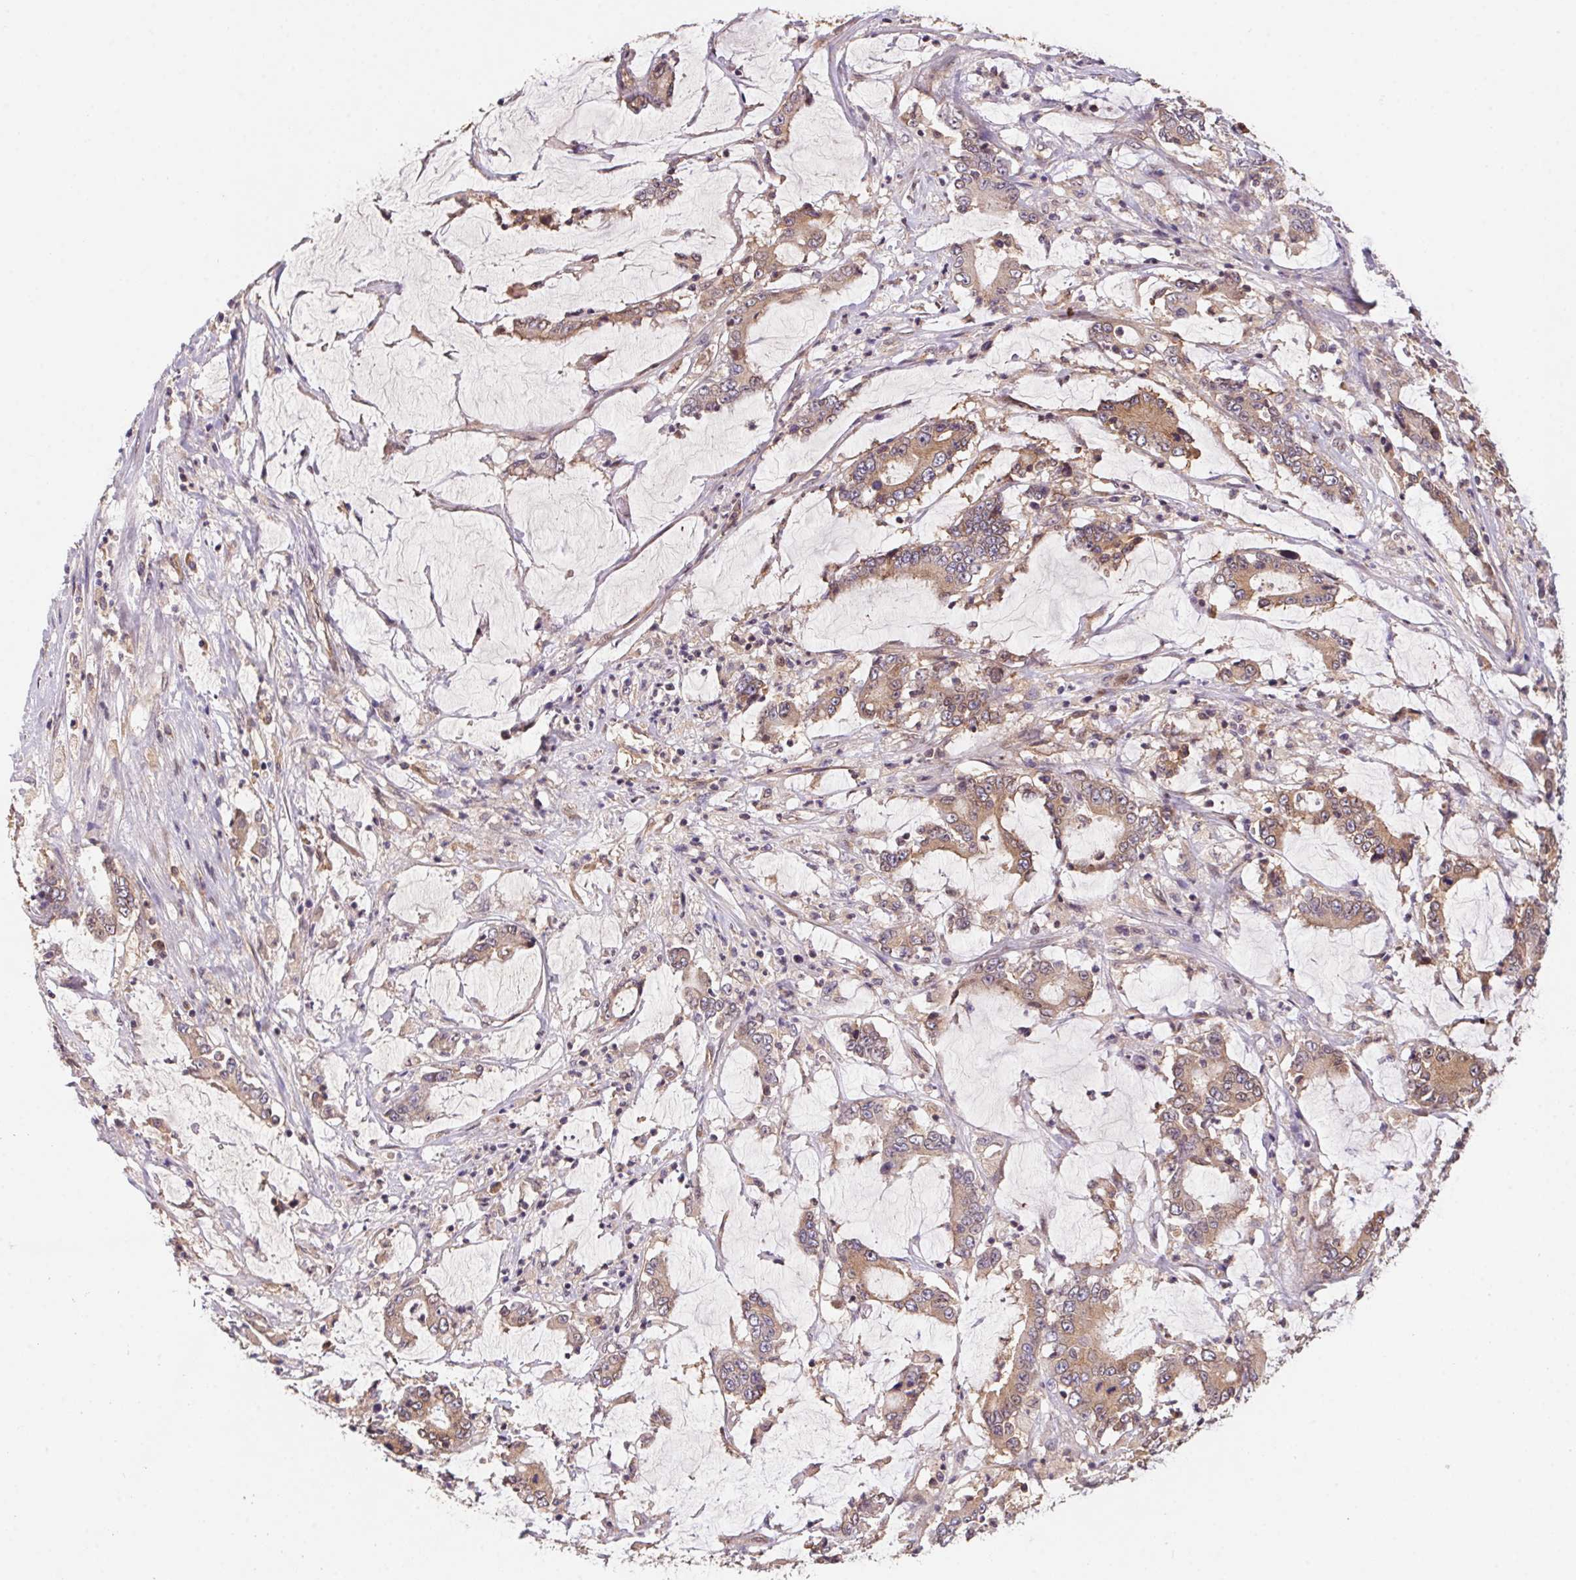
{"staining": {"intensity": "moderate", "quantity": ">75%", "location": "cytoplasmic/membranous"}, "tissue": "stomach cancer", "cell_type": "Tumor cells", "image_type": "cancer", "snomed": [{"axis": "morphology", "description": "Adenocarcinoma, NOS"}, {"axis": "topography", "description": "Stomach, upper"}], "caption": "A micrograph of stomach cancer stained for a protein displays moderate cytoplasmic/membranous brown staining in tumor cells.", "gene": "SLC52A2", "patient": {"sex": "male", "age": 68}}